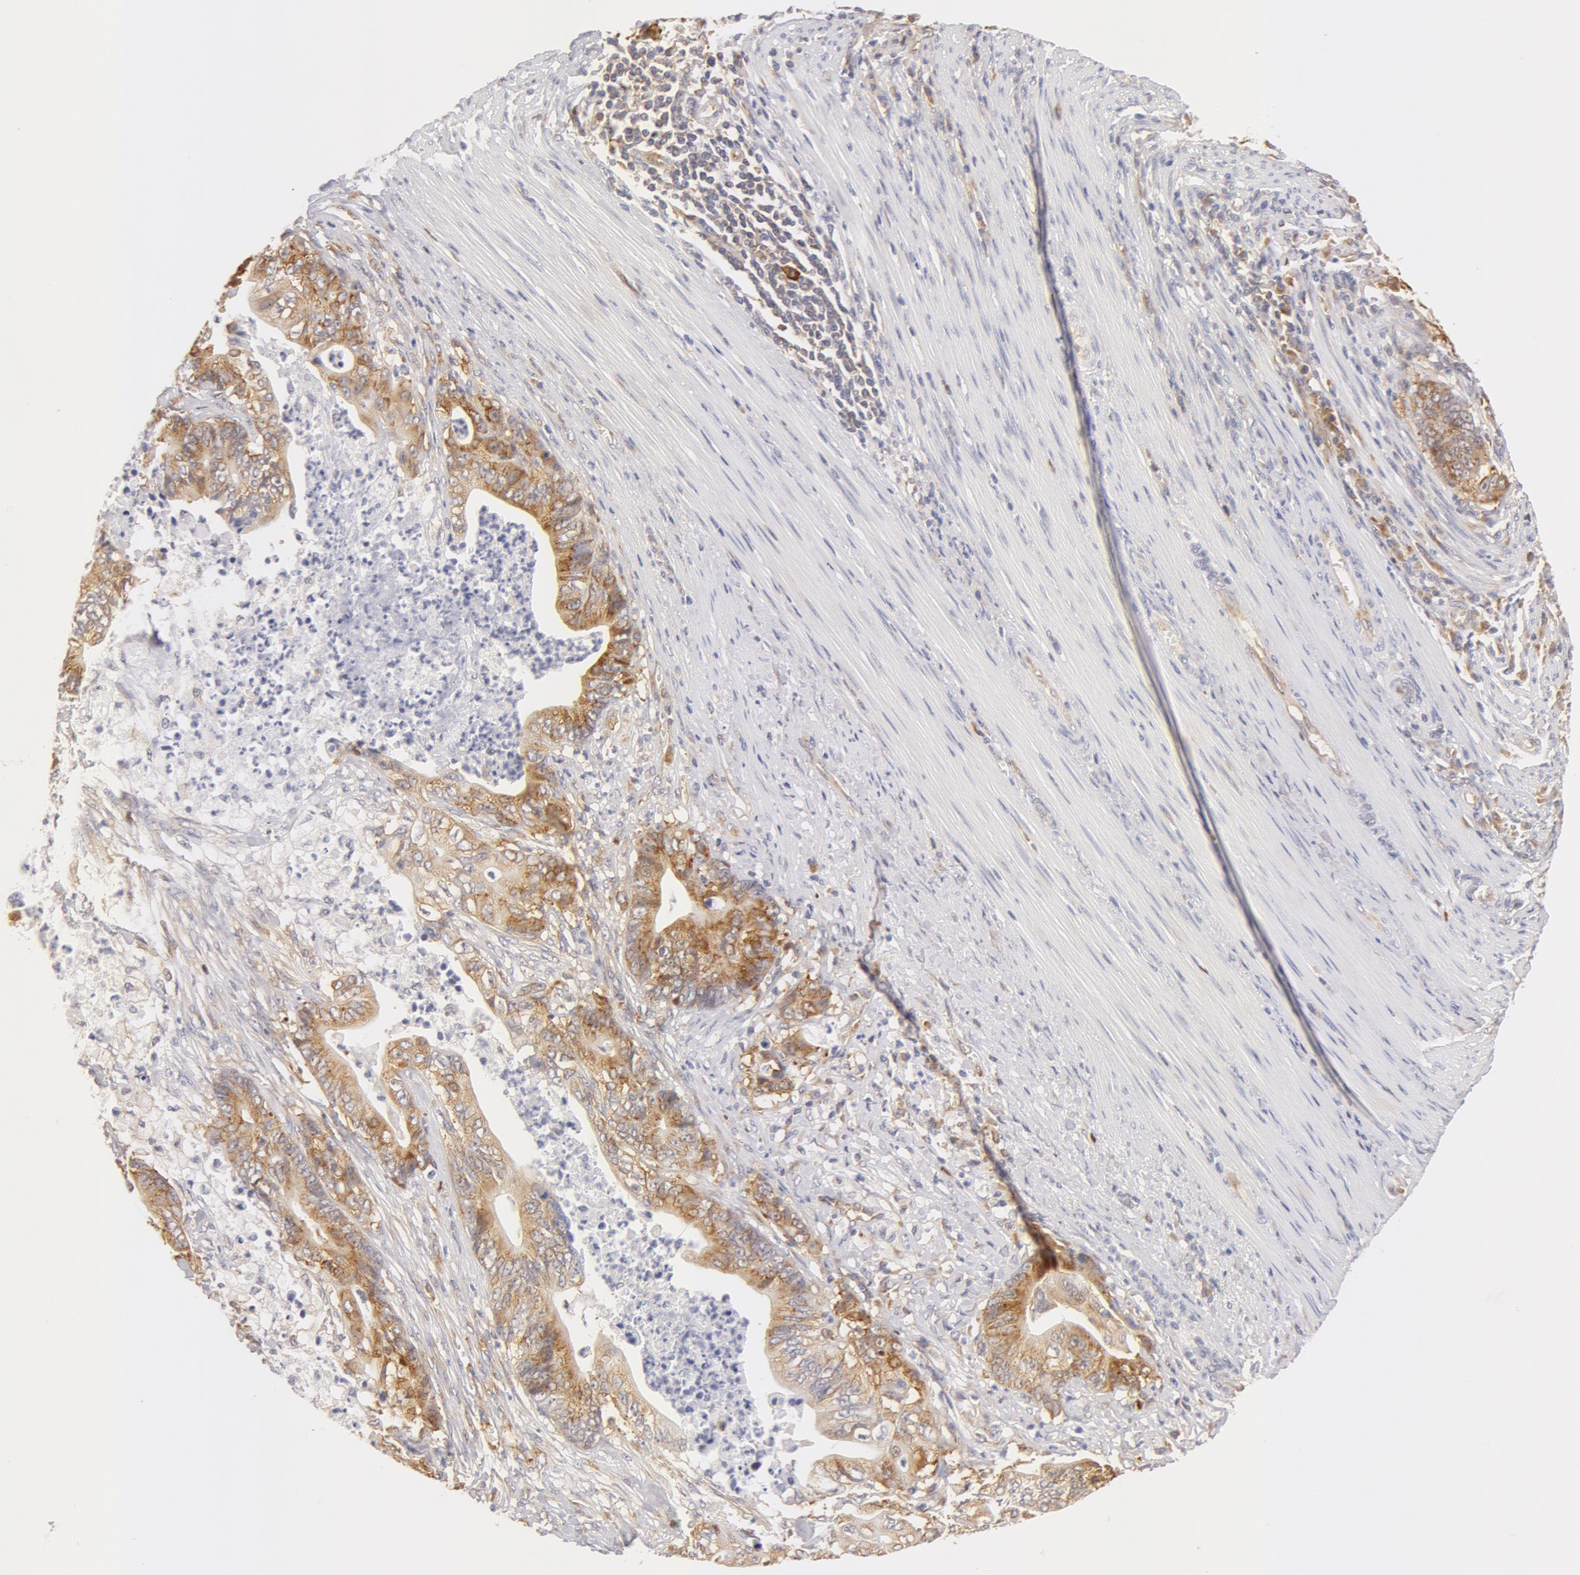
{"staining": {"intensity": "weak", "quantity": ">75%", "location": "cytoplasmic/membranous"}, "tissue": "stomach cancer", "cell_type": "Tumor cells", "image_type": "cancer", "snomed": [{"axis": "morphology", "description": "Adenocarcinoma, NOS"}, {"axis": "topography", "description": "Stomach, lower"}], "caption": "Protein staining by immunohistochemistry (IHC) reveals weak cytoplasmic/membranous staining in approximately >75% of tumor cells in adenocarcinoma (stomach). (DAB (3,3'-diaminobenzidine) = brown stain, brightfield microscopy at high magnification).", "gene": "DDX3Y", "patient": {"sex": "female", "age": 86}}